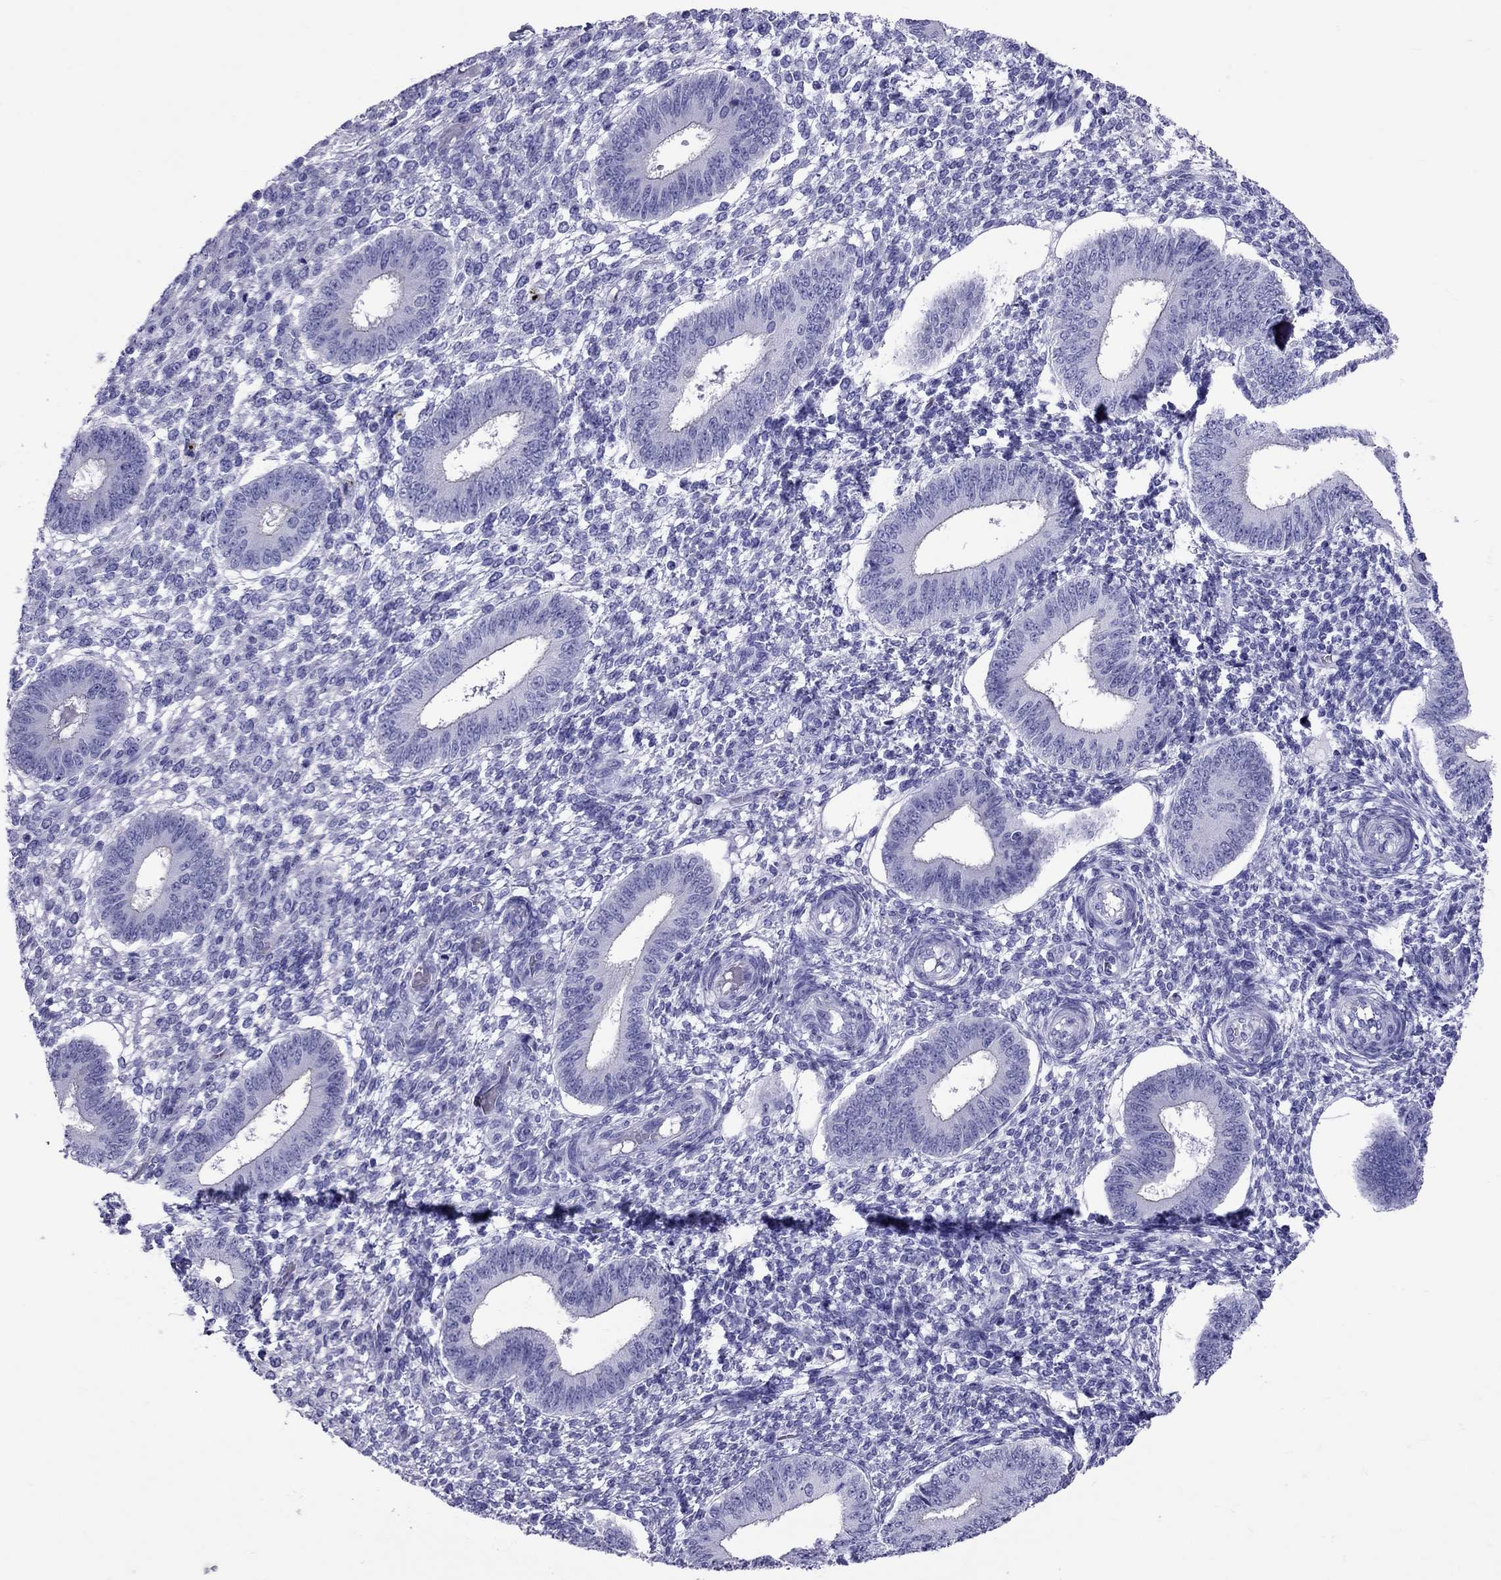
{"staining": {"intensity": "negative", "quantity": "none", "location": "none"}, "tissue": "endometrium", "cell_type": "Cells in endometrial stroma", "image_type": "normal", "snomed": [{"axis": "morphology", "description": "Normal tissue, NOS"}, {"axis": "topography", "description": "Endometrium"}], "caption": "An immunohistochemistry photomicrograph of unremarkable endometrium is shown. There is no staining in cells in endometrial stroma of endometrium.", "gene": "AVPR1B", "patient": {"sex": "female", "age": 42}}